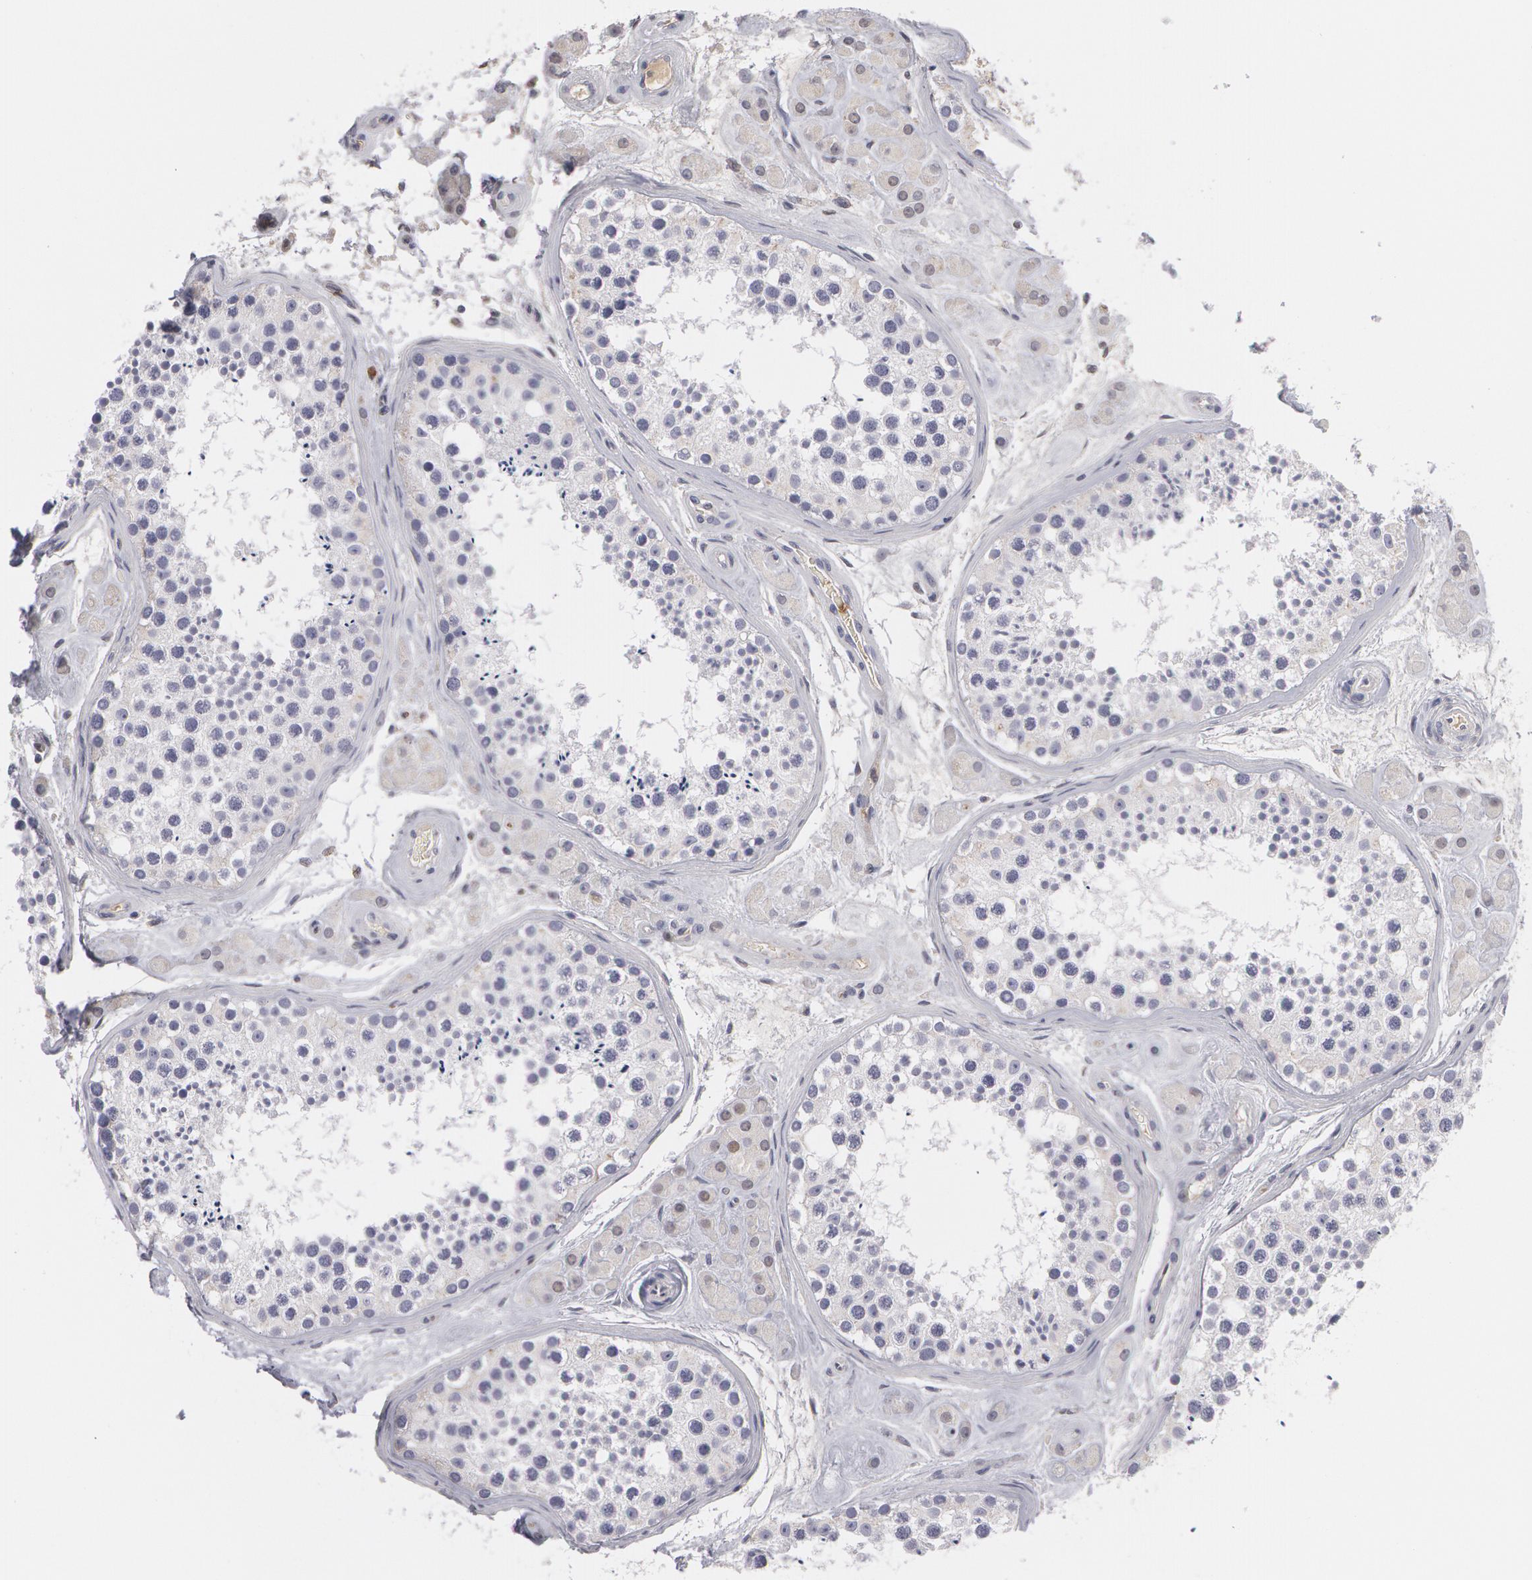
{"staining": {"intensity": "weak", "quantity": "<25%", "location": "cytoplasmic/membranous"}, "tissue": "testis", "cell_type": "Cells in seminiferous ducts", "image_type": "normal", "snomed": [{"axis": "morphology", "description": "Normal tissue, NOS"}, {"axis": "topography", "description": "Testis"}], "caption": "Human testis stained for a protein using immunohistochemistry reveals no staining in cells in seminiferous ducts.", "gene": "CAT", "patient": {"sex": "male", "age": 38}}